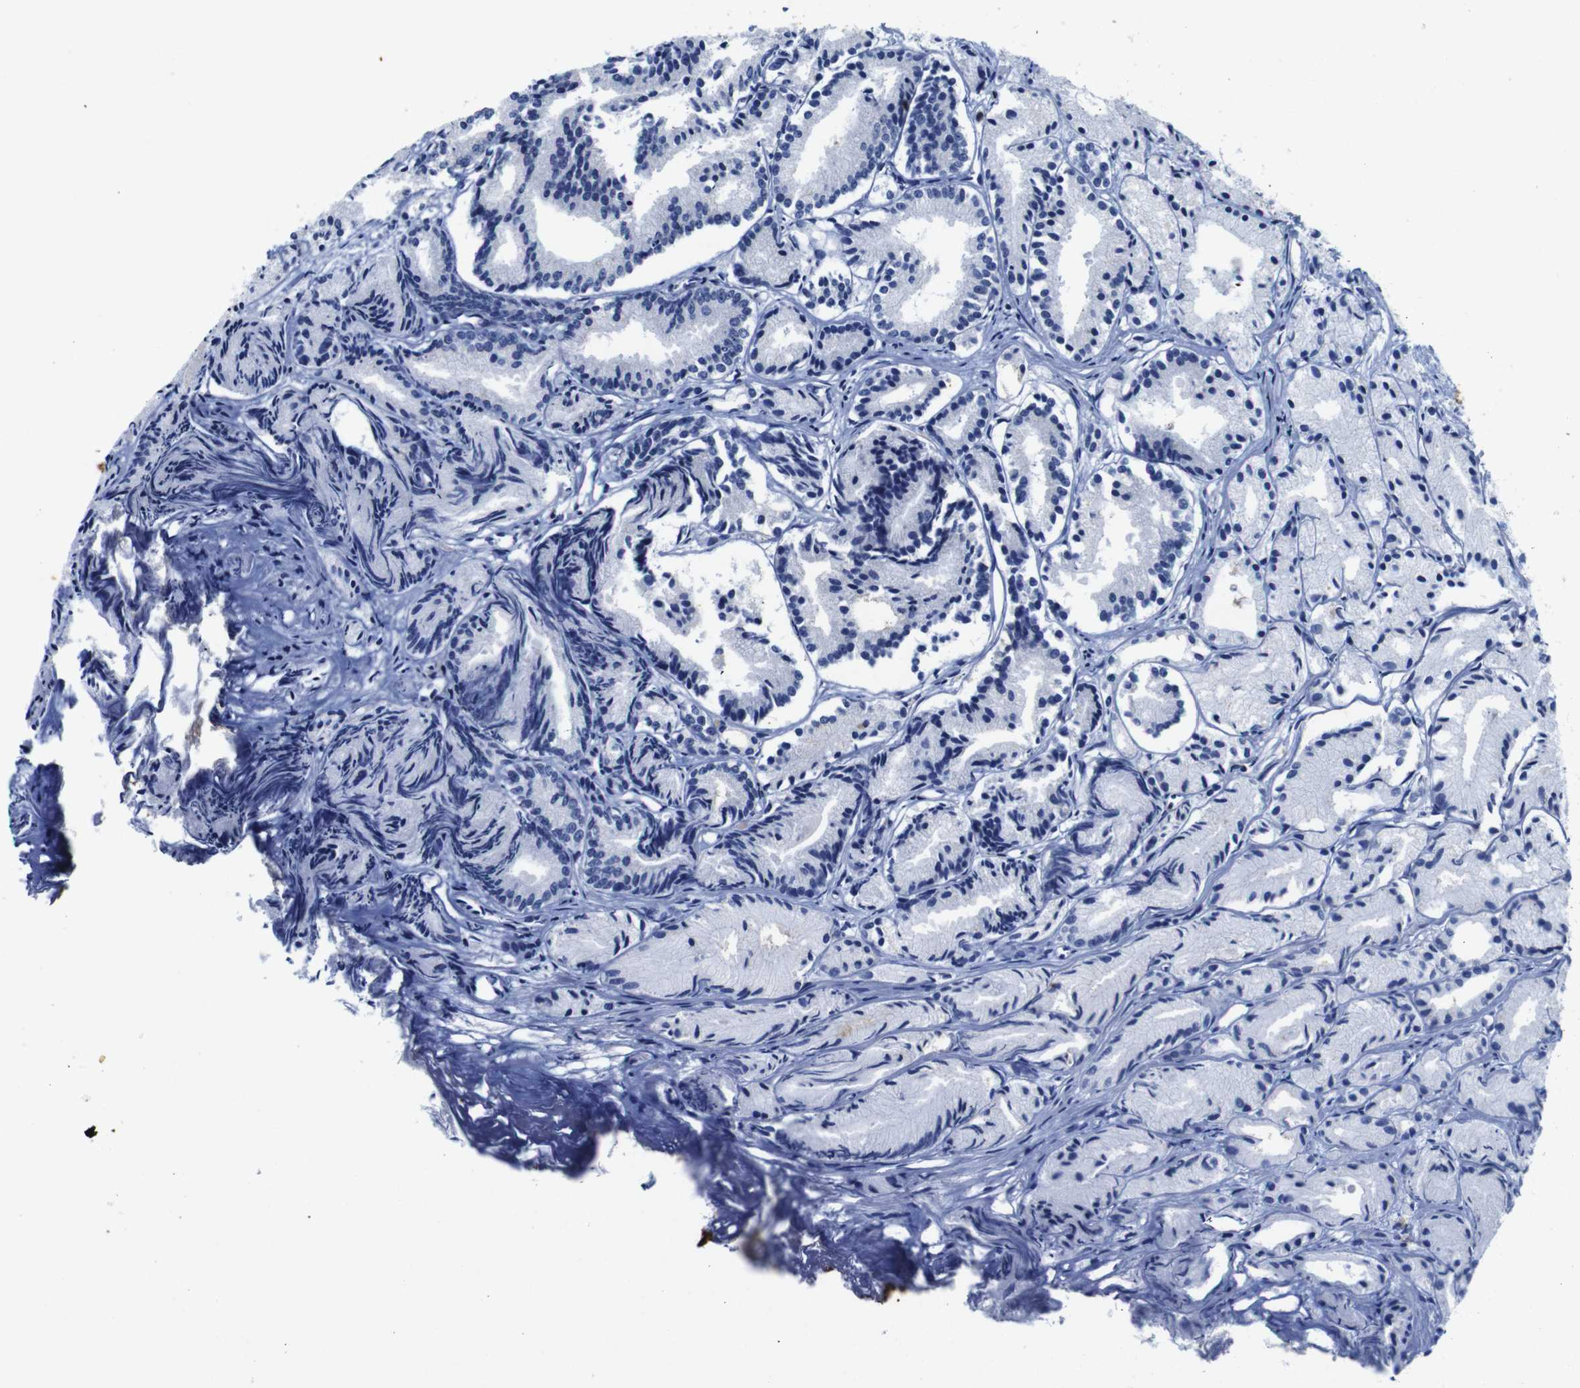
{"staining": {"intensity": "negative", "quantity": "none", "location": "none"}, "tissue": "prostate cancer", "cell_type": "Tumor cells", "image_type": "cancer", "snomed": [{"axis": "morphology", "description": "Adenocarcinoma, Low grade"}, {"axis": "topography", "description": "Prostate"}], "caption": "DAB (3,3'-diaminobenzidine) immunohistochemical staining of prostate low-grade adenocarcinoma shows no significant expression in tumor cells. The staining is performed using DAB brown chromogen with nuclei counter-stained in using hematoxylin.", "gene": "FOSL2", "patient": {"sex": "male", "age": 72}}